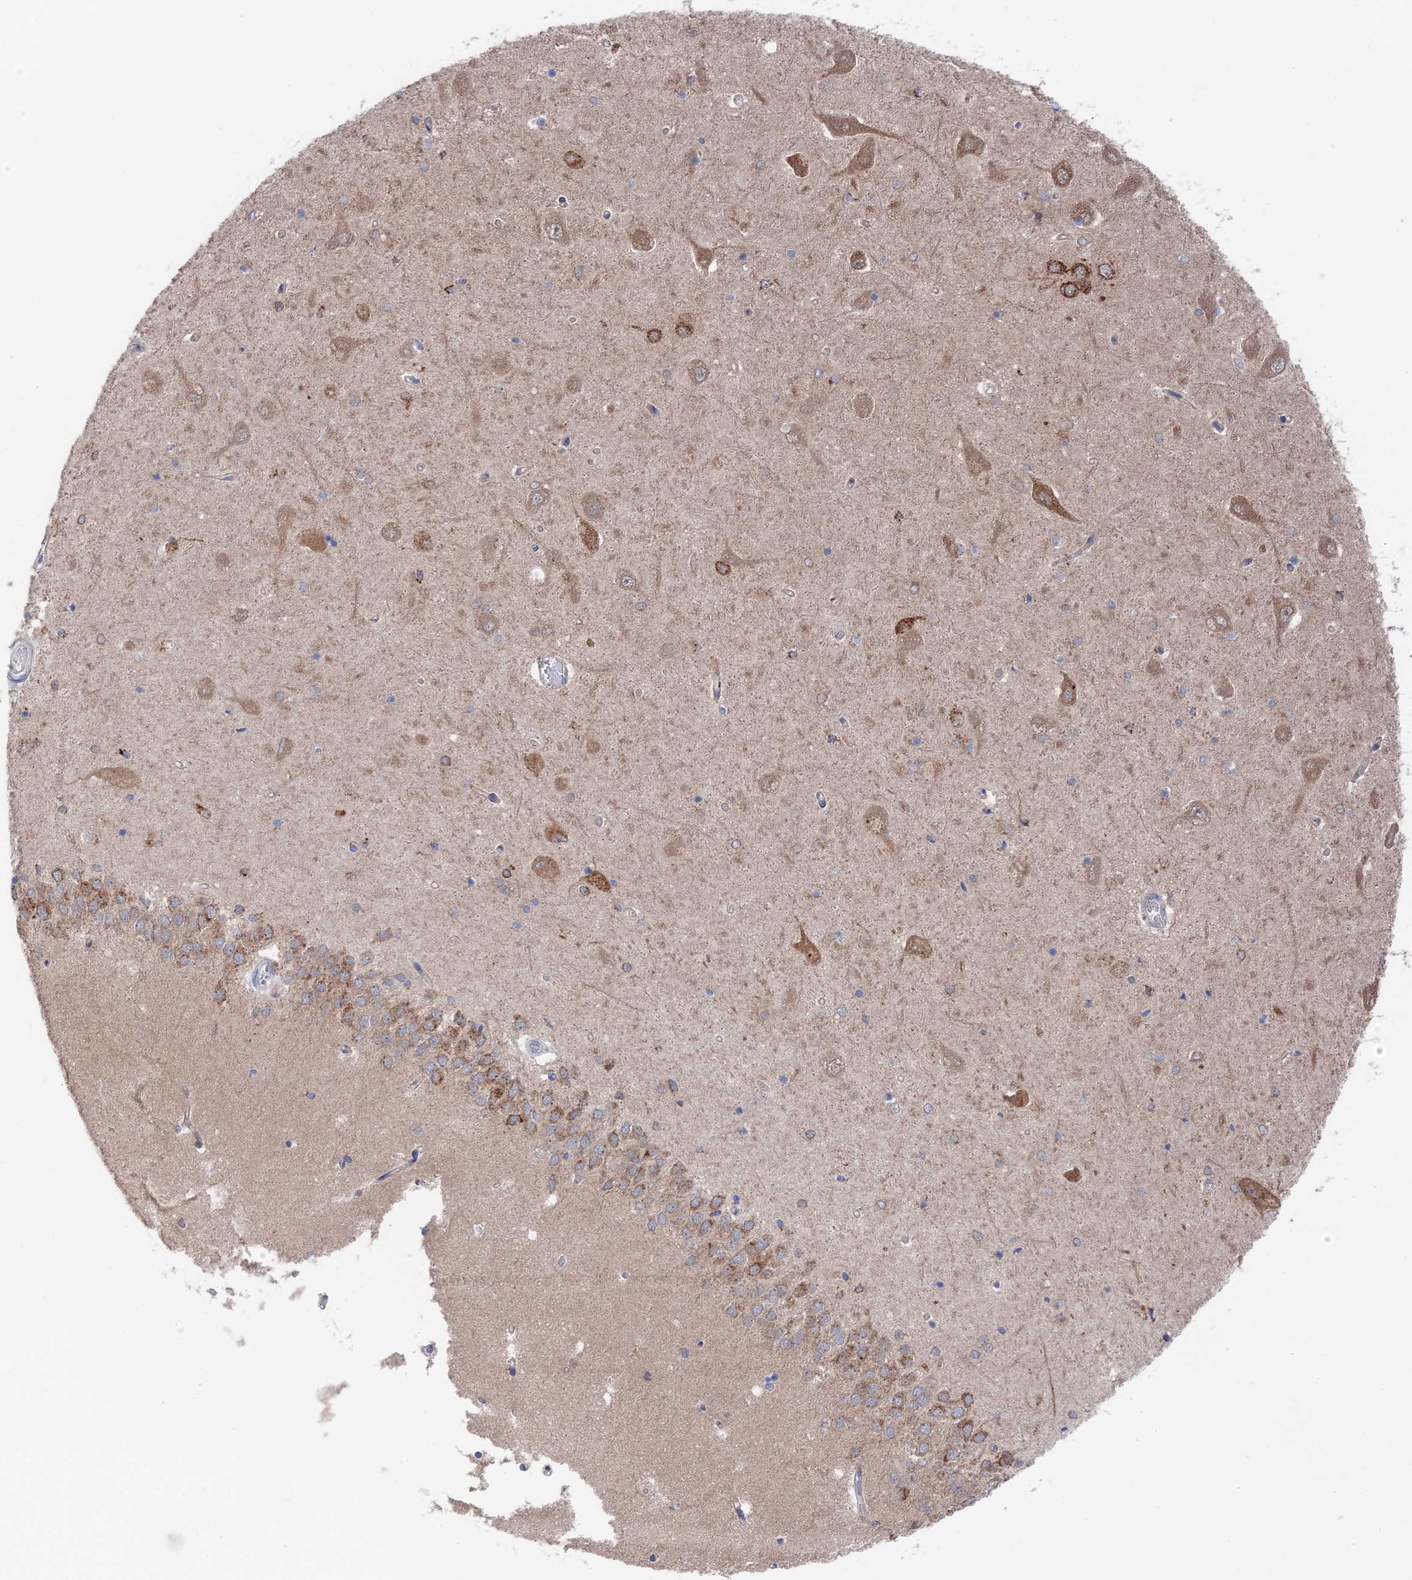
{"staining": {"intensity": "weak", "quantity": "<25%", "location": "cytoplasmic/membranous"}, "tissue": "hippocampus", "cell_type": "Glial cells", "image_type": "normal", "snomed": [{"axis": "morphology", "description": "Normal tissue, NOS"}, {"axis": "topography", "description": "Hippocampus"}], "caption": "This is an immunohistochemistry (IHC) micrograph of normal hippocampus. There is no staining in glial cells.", "gene": "IRGQ", "patient": {"sex": "male", "age": 45}}